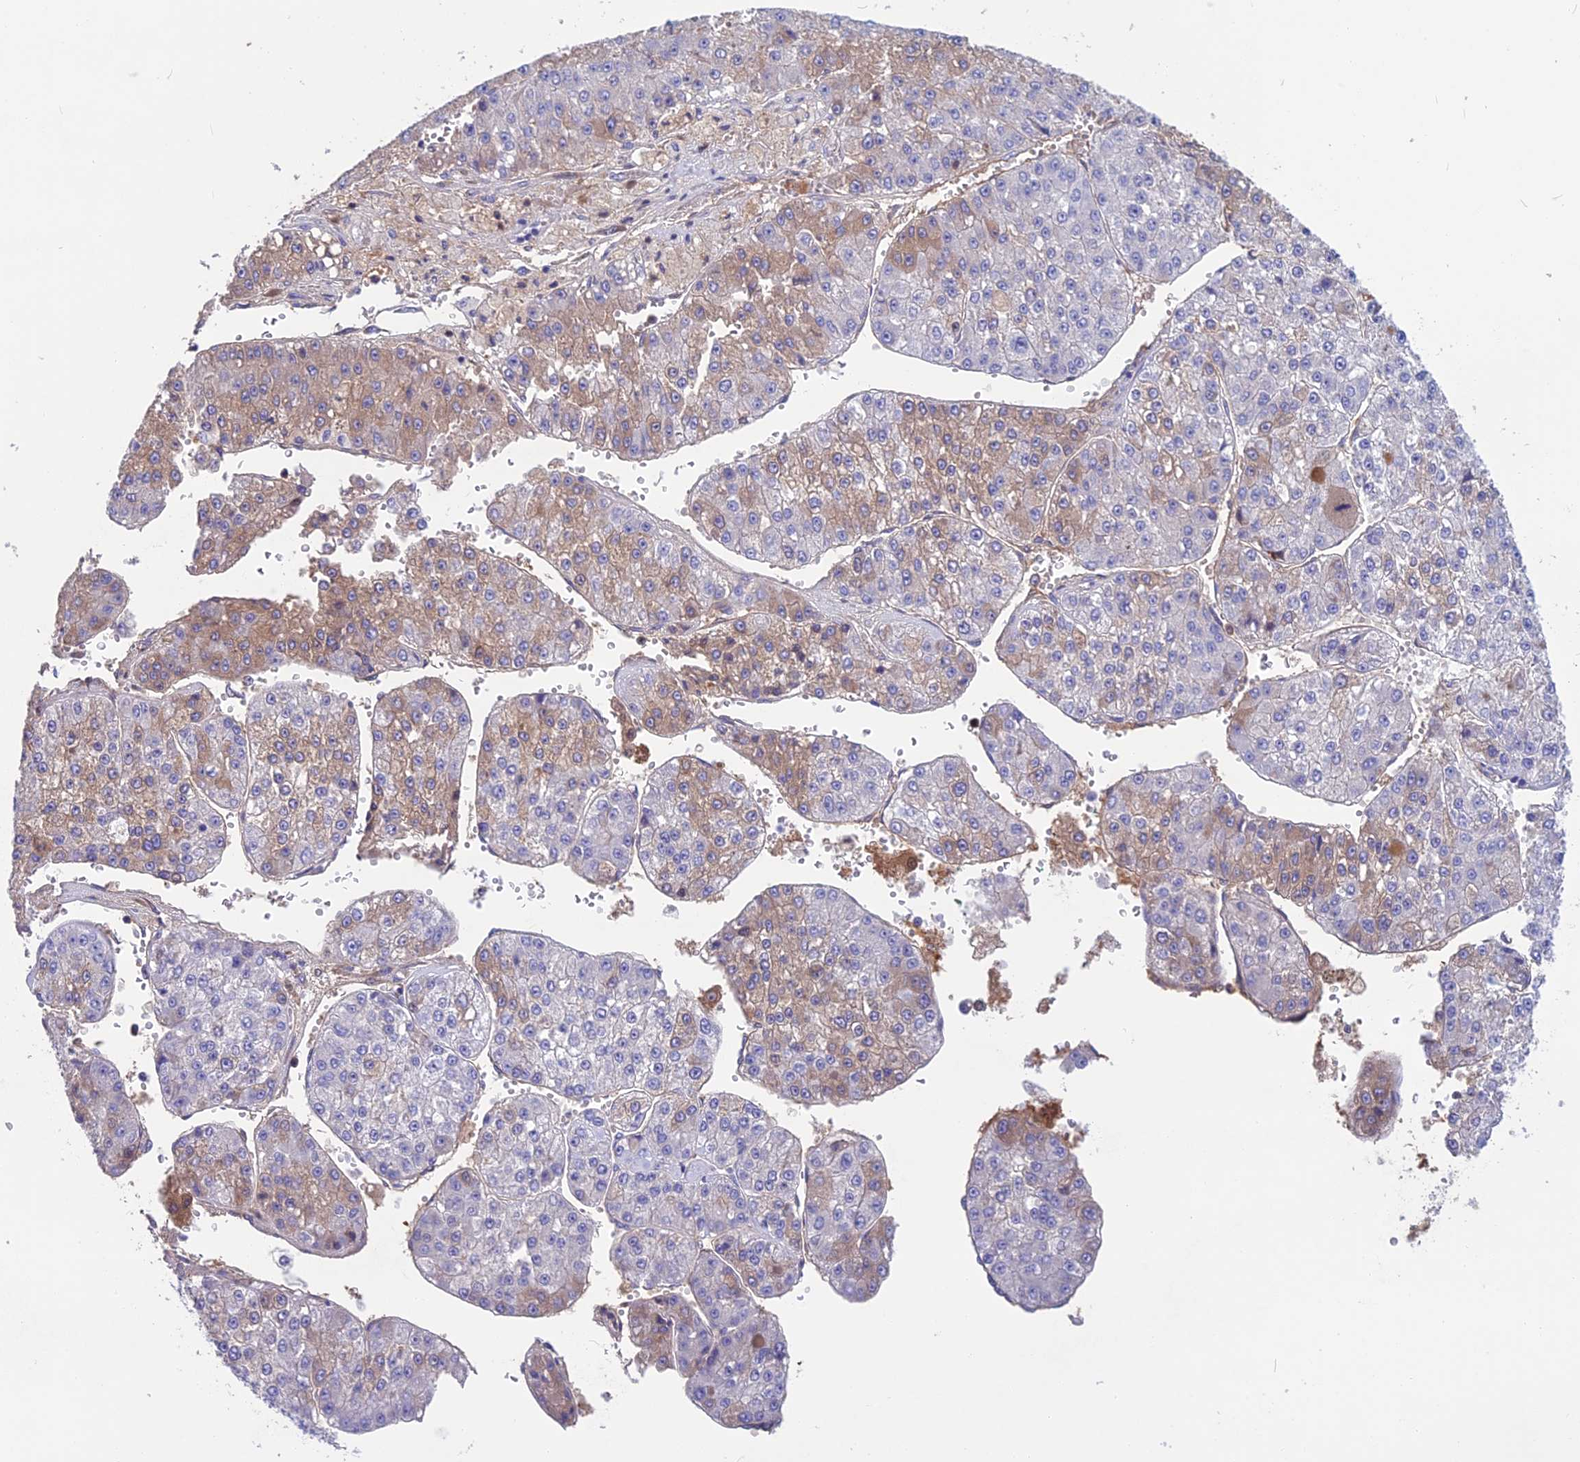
{"staining": {"intensity": "weak", "quantity": "25%-75%", "location": "cytoplasmic/membranous"}, "tissue": "liver cancer", "cell_type": "Tumor cells", "image_type": "cancer", "snomed": [{"axis": "morphology", "description": "Carcinoma, Hepatocellular, NOS"}, {"axis": "topography", "description": "Liver"}], "caption": "Immunohistochemistry (IHC) (DAB (3,3'-diaminobenzidine)) staining of liver cancer (hepatocellular carcinoma) shows weak cytoplasmic/membranous protein expression in approximately 25%-75% of tumor cells. (Brightfield microscopy of DAB IHC at high magnification).", "gene": "SNAP91", "patient": {"sex": "female", "age": 73}}